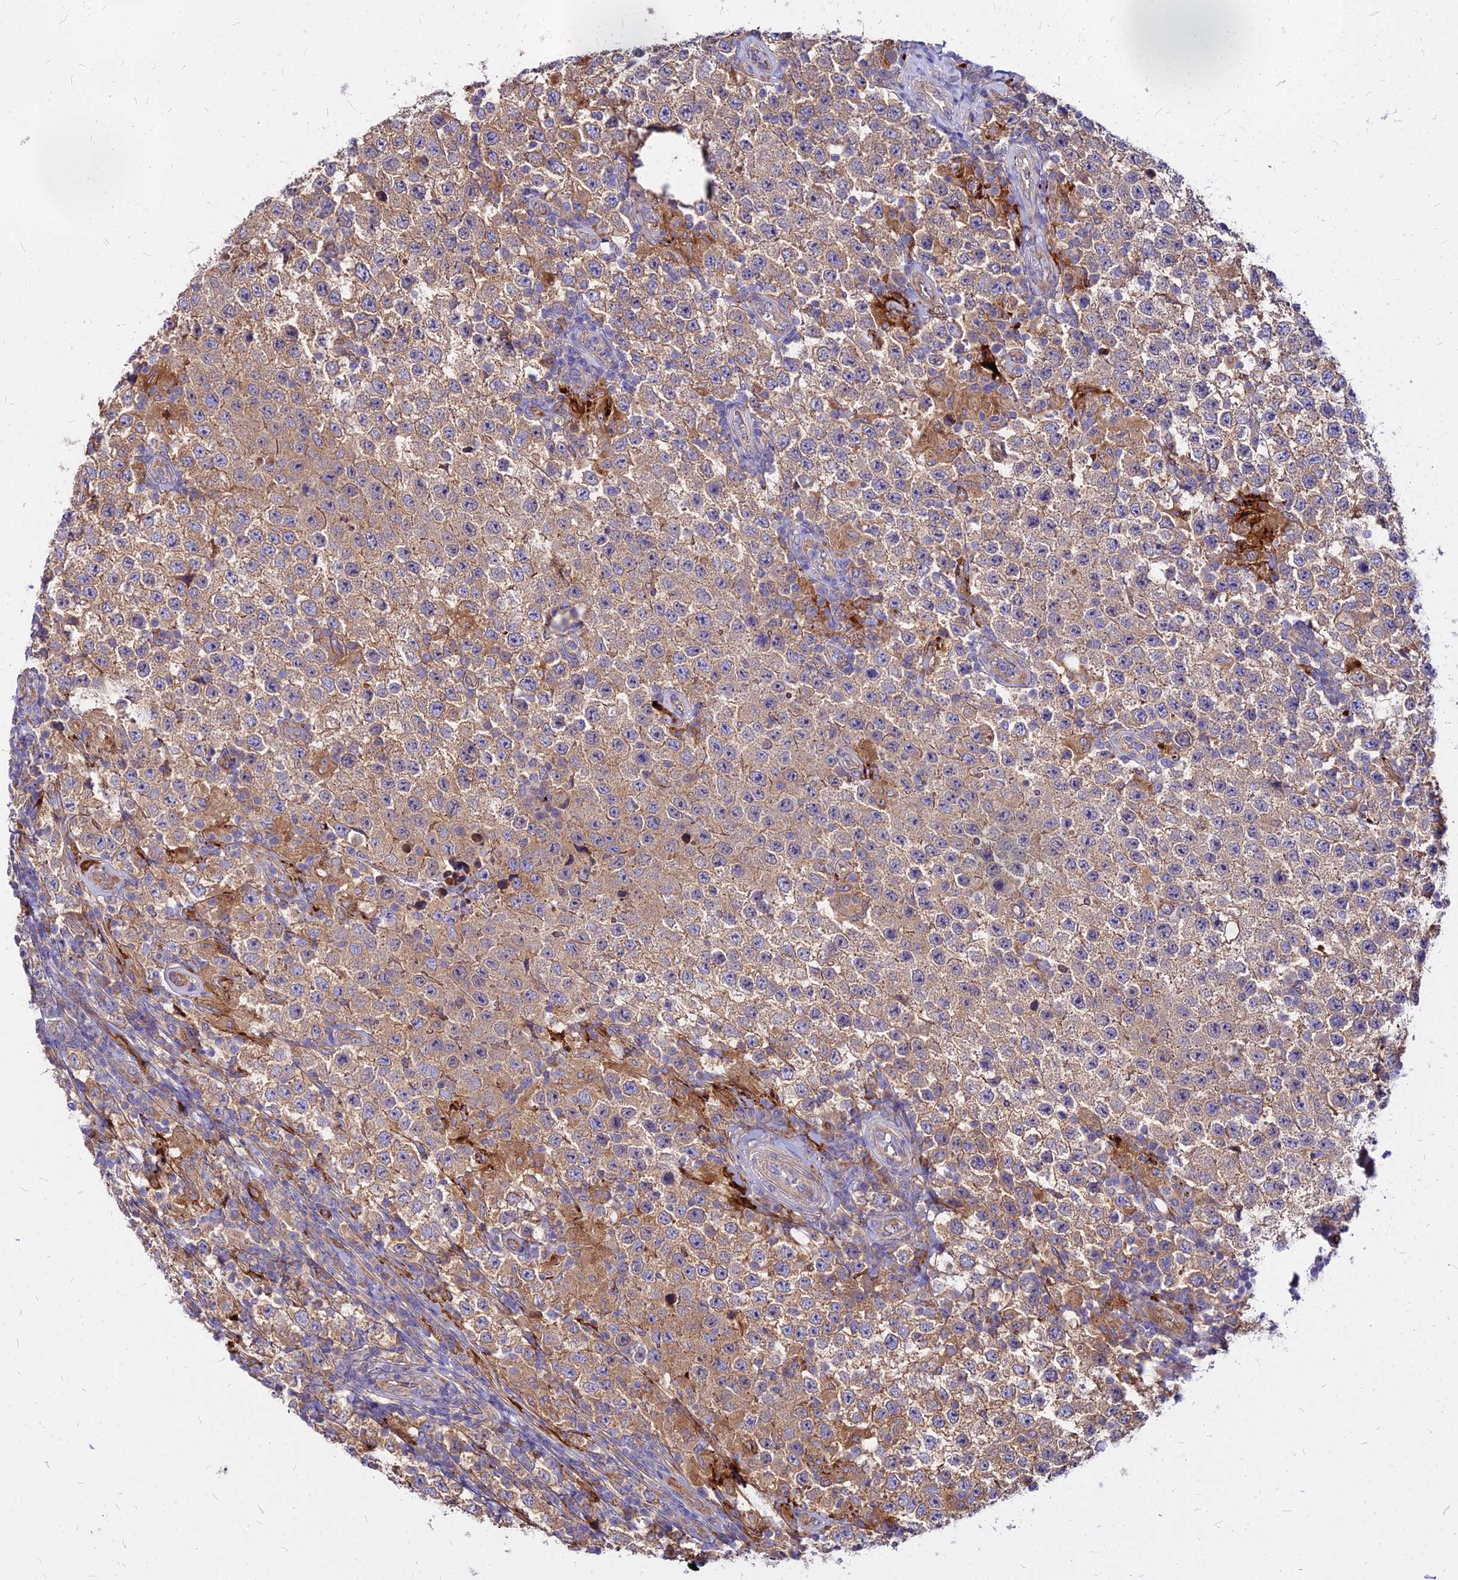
{"staining": {"intensity": "weak", "quantity": ">75%", "location": "cytoplasmic/membranous"}, "tissue": "testis cancer", "cell_type": "Tumor cells", "image_type": "cancer", "snomed": [{"axis": "morphology", "description": "Normal tissue, NOS"}, {"axis": "morphology", "description": "Urothelial carcinoma, High grade"}, {"axis": "morphology", "description": "Seminoma, NOS"}, {"axis": "morphology", "description": "Carcinoma, Embryonal, NOS"}, {"axis": "topography", "description": "Urinary bladder"}, {"axis": "topography", "description": "Testis"}], "caption": "The immunohistochemical stain labels weak cytoplasmic/membranous positivity in tumor cells of testis cancer (seminoma) tissue.", "gene": "COMMD10", "patient": {"sex": "male", "age": 41}}